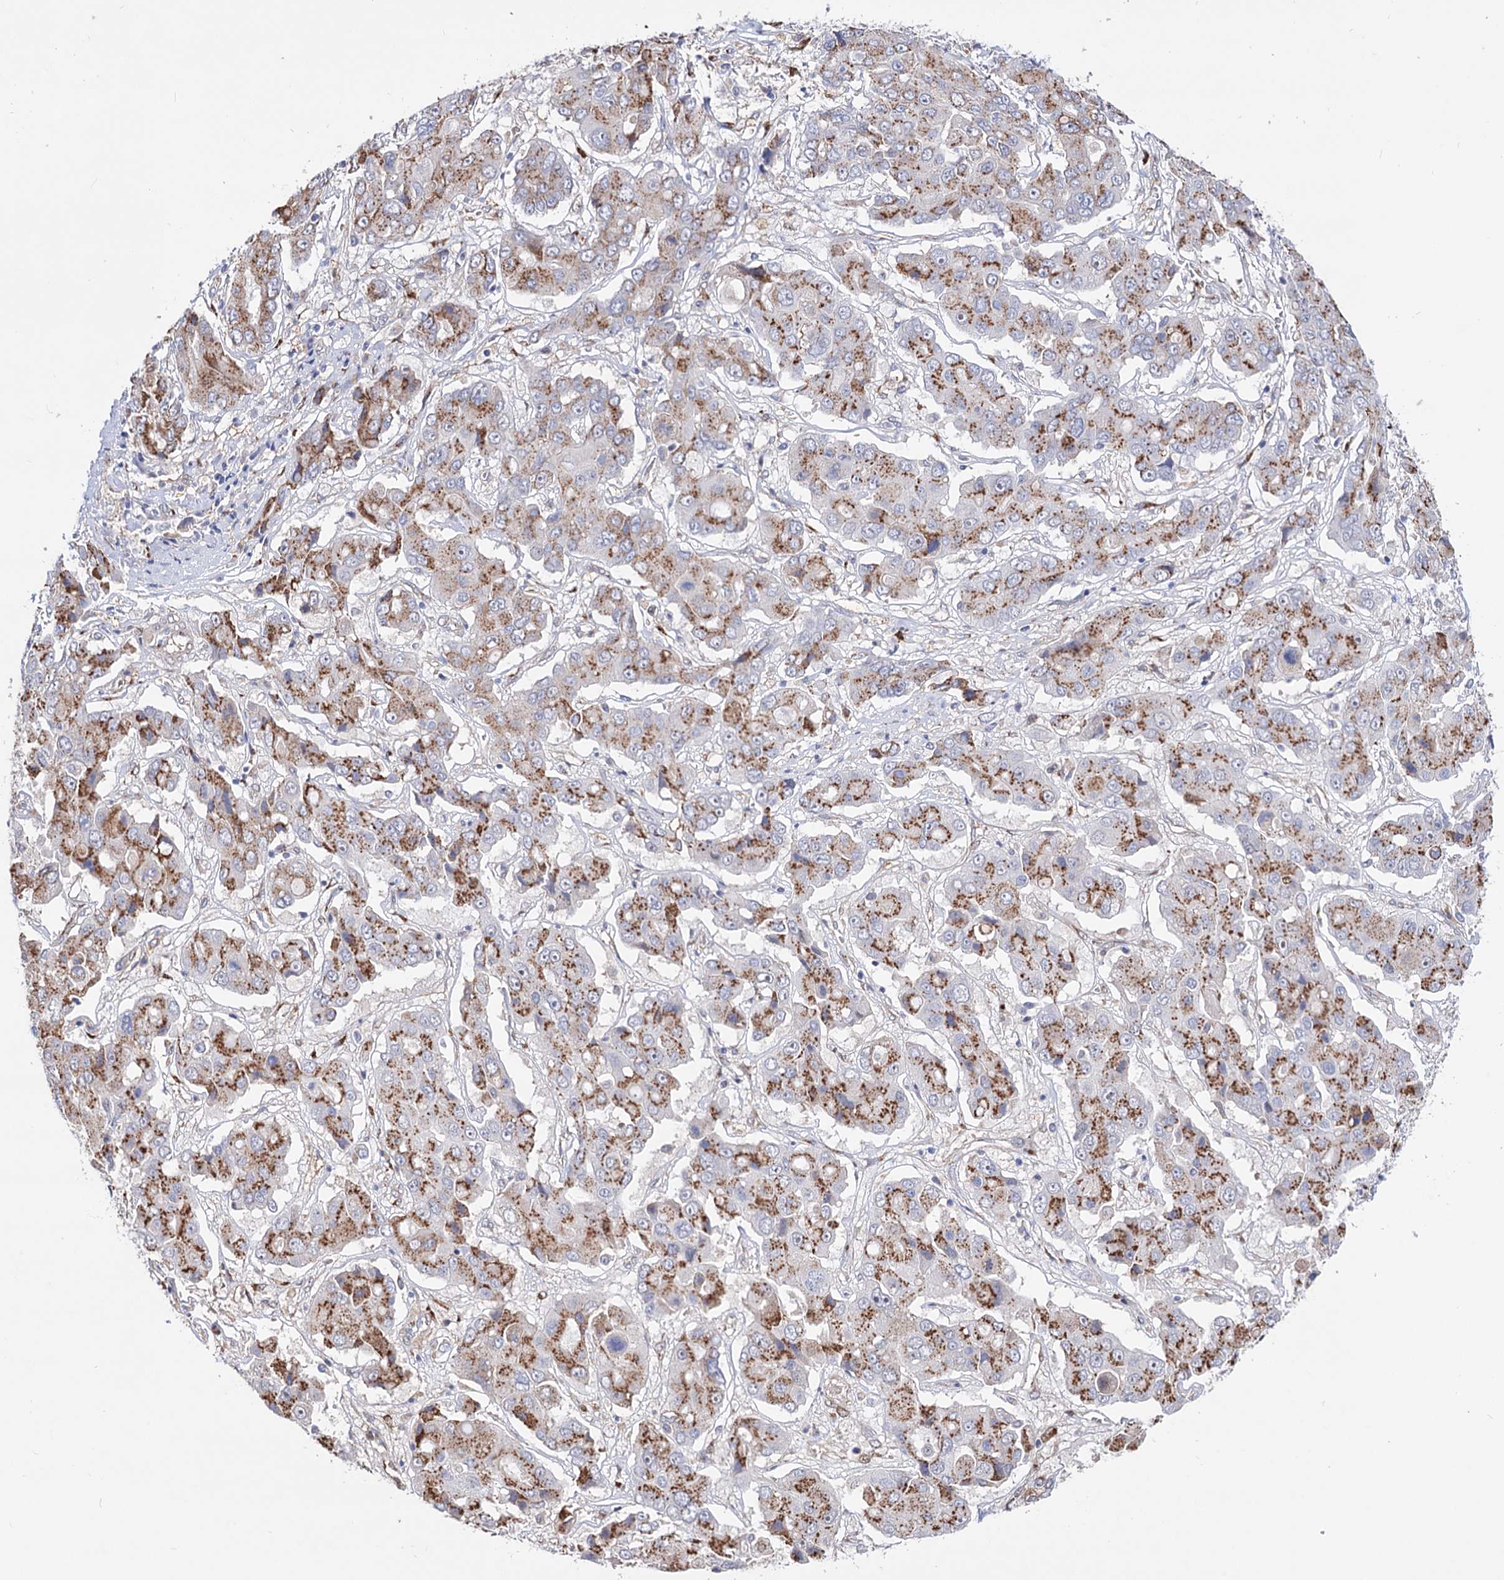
{"staining": {"intensity": "moderate", "quantity": ">75%", "location": "cytoplasmic/membranous"}, "tissue": "liver cancer", "cell_type": "Tumor cells", "image_type": "cancer", "snomed": [{"axis": "morphology", "description": "Cholangiocarcinoma"}, {"axis": "topography", "description": "Liver"}], "caption": "Immunohistochemistry (IHC) image of cholangiocarcinoma (liver) stained for a protein (brown), which shows medium levels of moderate cytoplasmic/membranous expression in about >75% of tumor cells.", "gene": "C11orf96", "patient": {"sex": "male", "age": 67}}